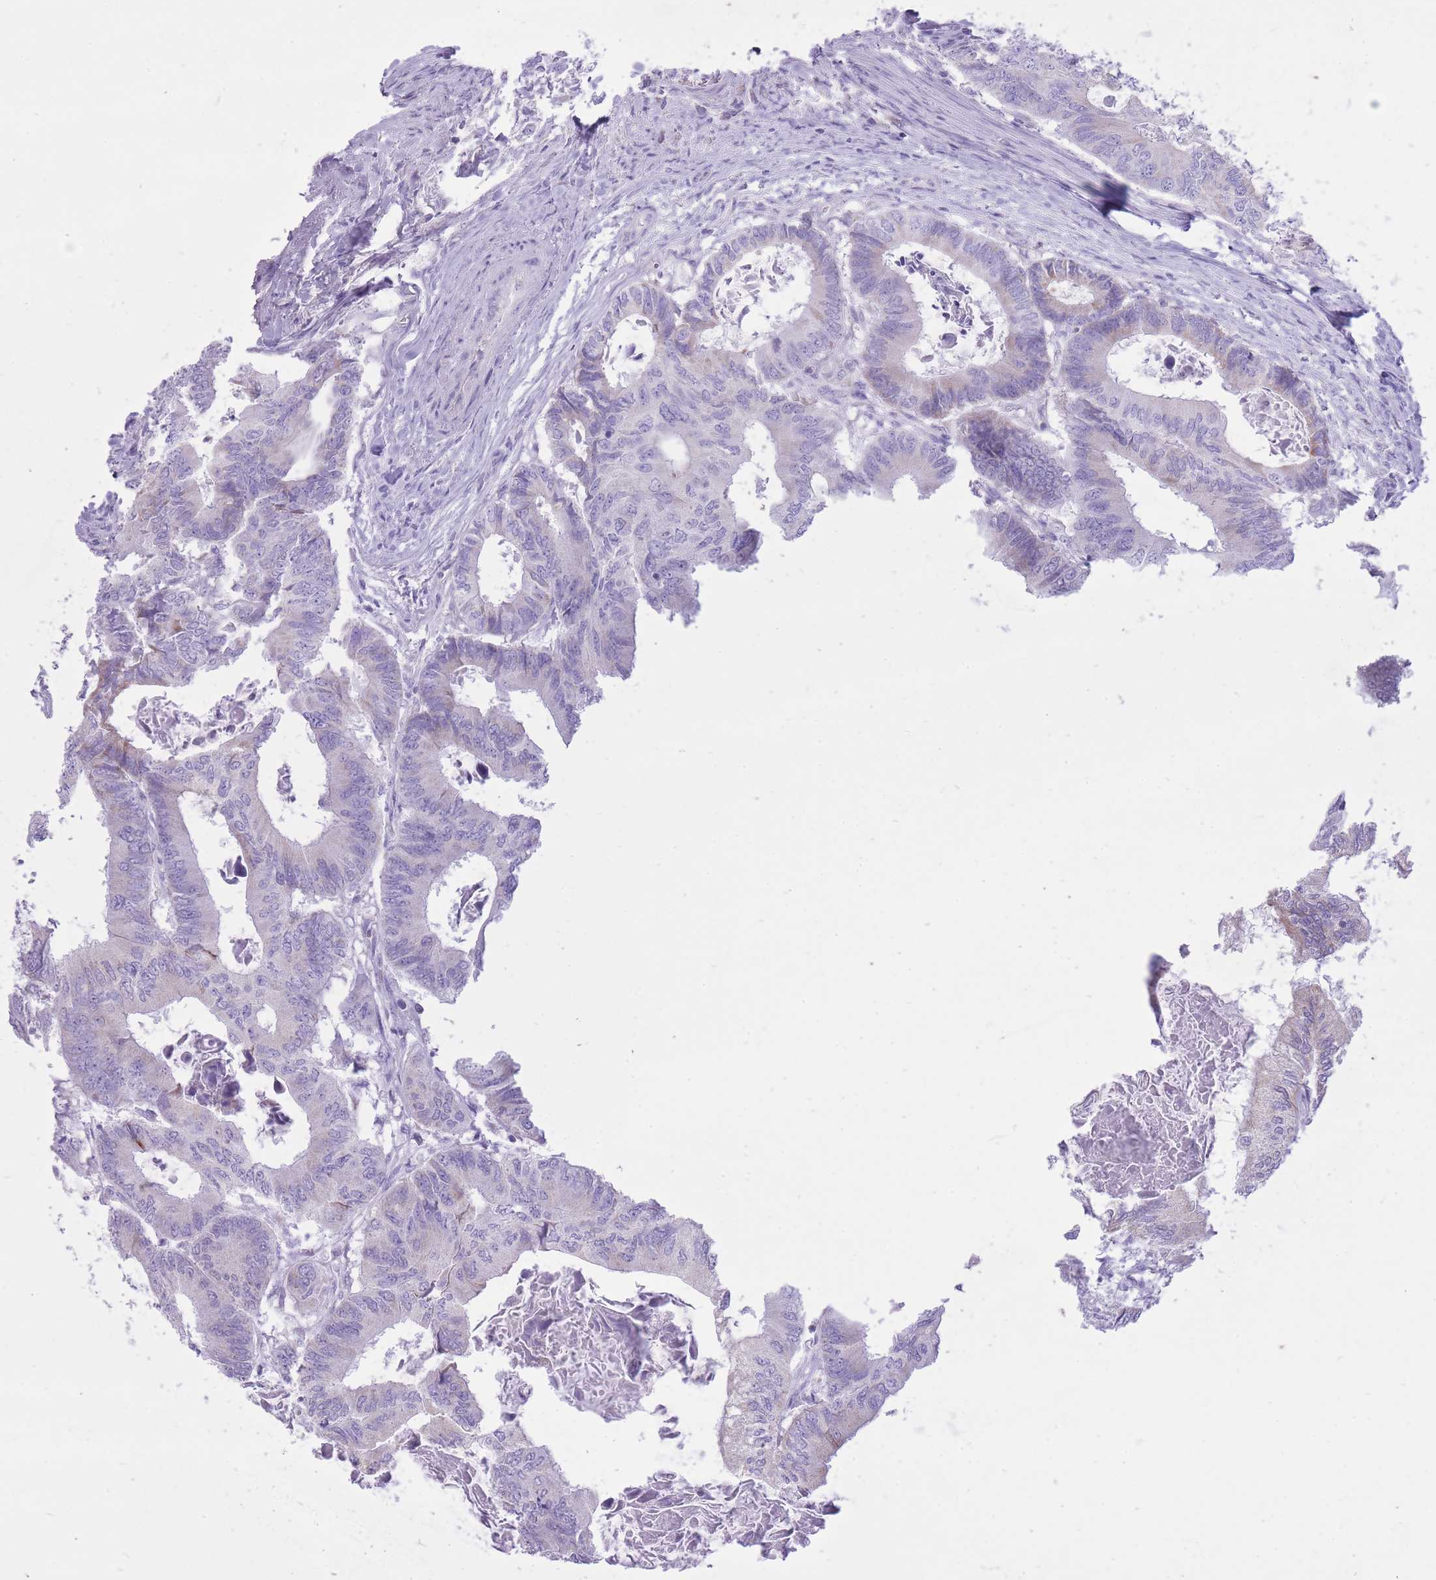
{"staining": {"intensity": "negative", "quantity": "none", "location": "none"}, "tissue": "colorectal cancer", "cell_type": "Tumor cells", "image_type": "cancer", "snomed": [{"axis": "morphology", "description": "Adenocarcinoma, NOS"}, {"axis": "topography", "description": "Colon"}], "caption": "Protein analysis of colorectal adenocarcinoma shows no significant staining in tumor cells.", "gene": "SLC4A4", "patient": {"sex": "male", "age": 85}}